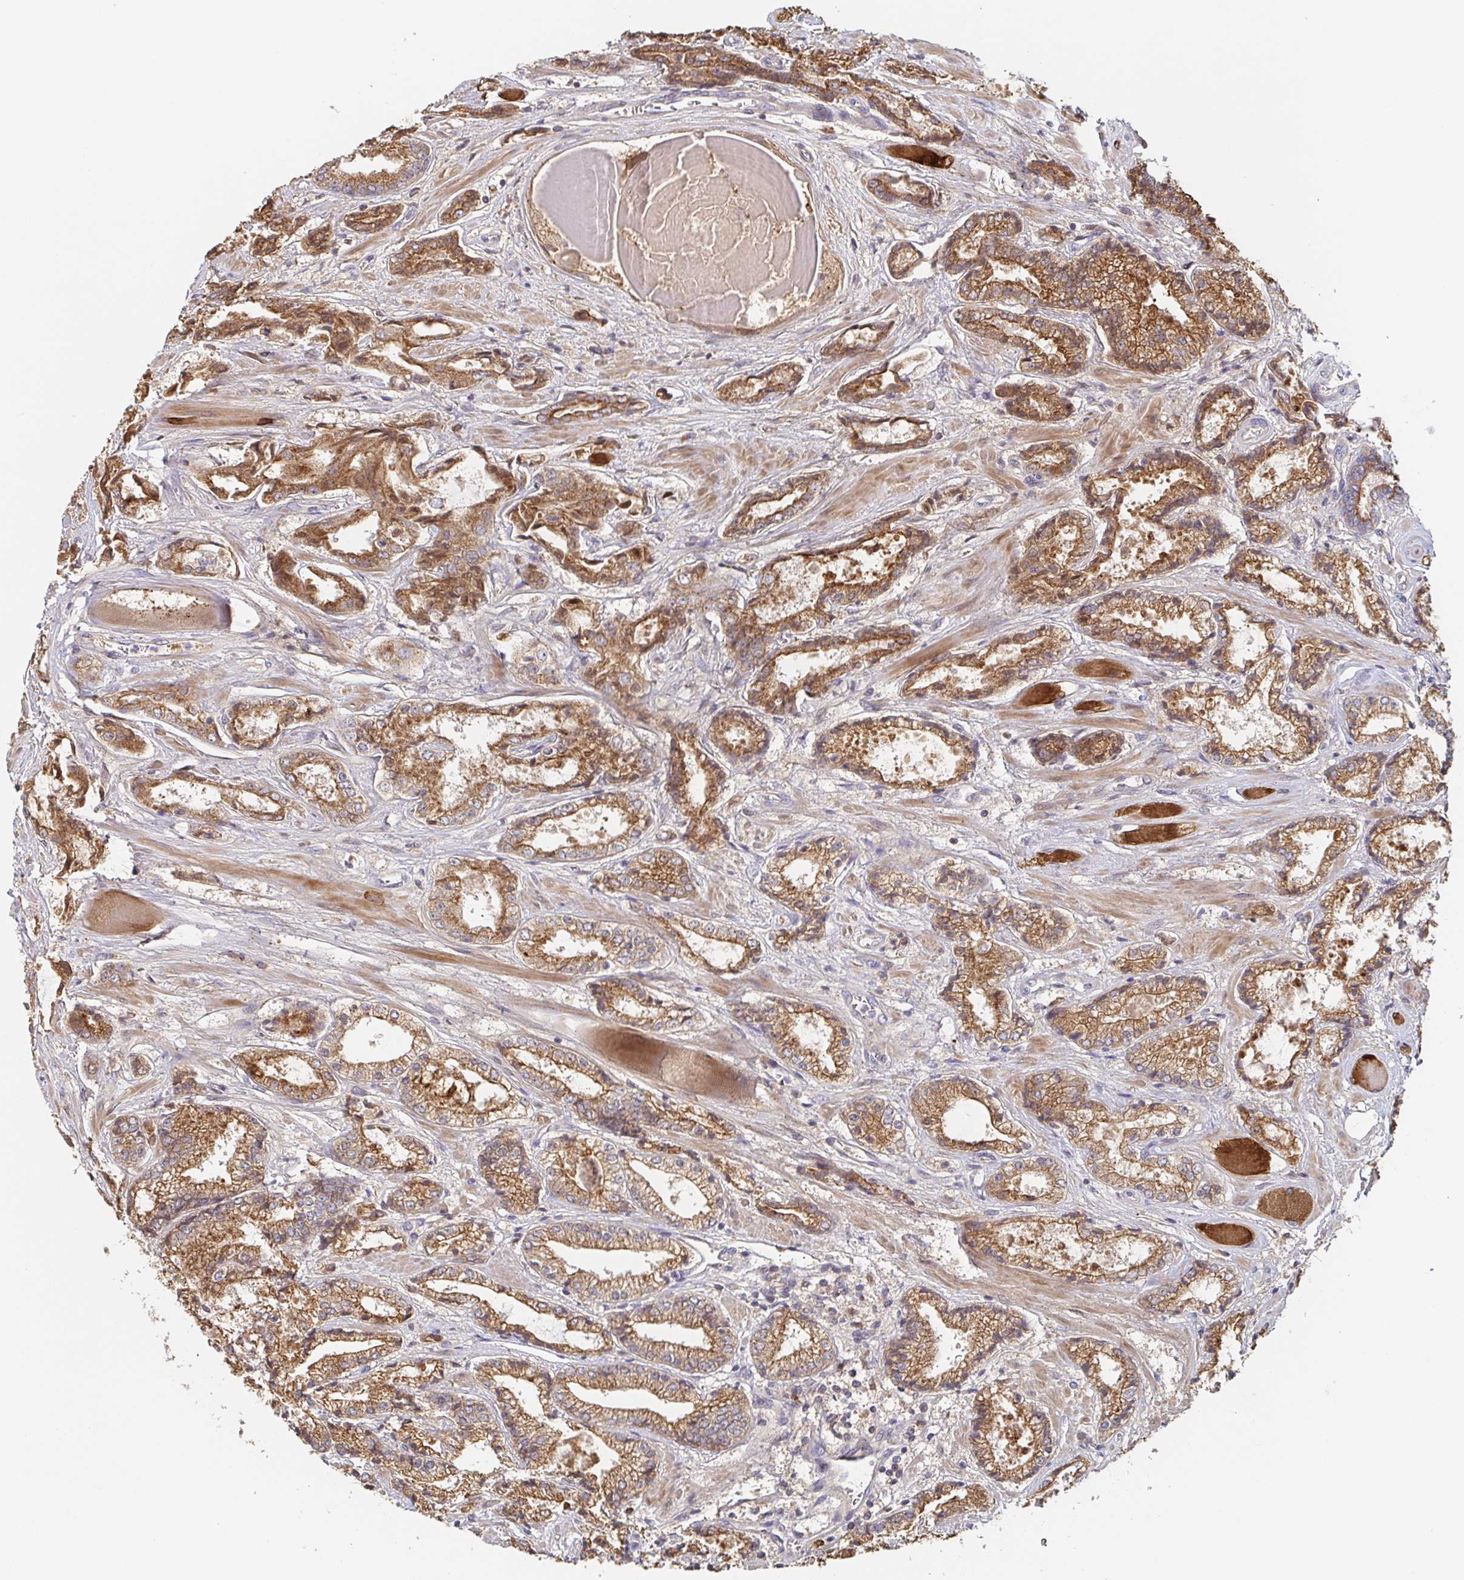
{"staining": {"intensity": "moderate", "quantity": ">75%", "location": "cytoplasmic/membranous"}, "tissue": "prostate cancer", "cell_type": "Tumor cells", "image_type": "cancer", "snomed": [{"axis": "morphology", "description": "Adenocarcinoma, High grade"}, {"axis": "topography", "description": "Prostate"}], "caption": "Immunohistochemistry of human high-grade adenocarcinoma (prostate) displays medium levels of moderate cytoplasmic/membranous positivity in approximately >75% of tumor cells. The staining was performed using DAB to visualize the protein expression in brown, while the nuclei were stained in blue with hematoxylin (Magnification: 20x).", "gene": "TUFT1", "patient": {"sex": "male", "age": 64}}